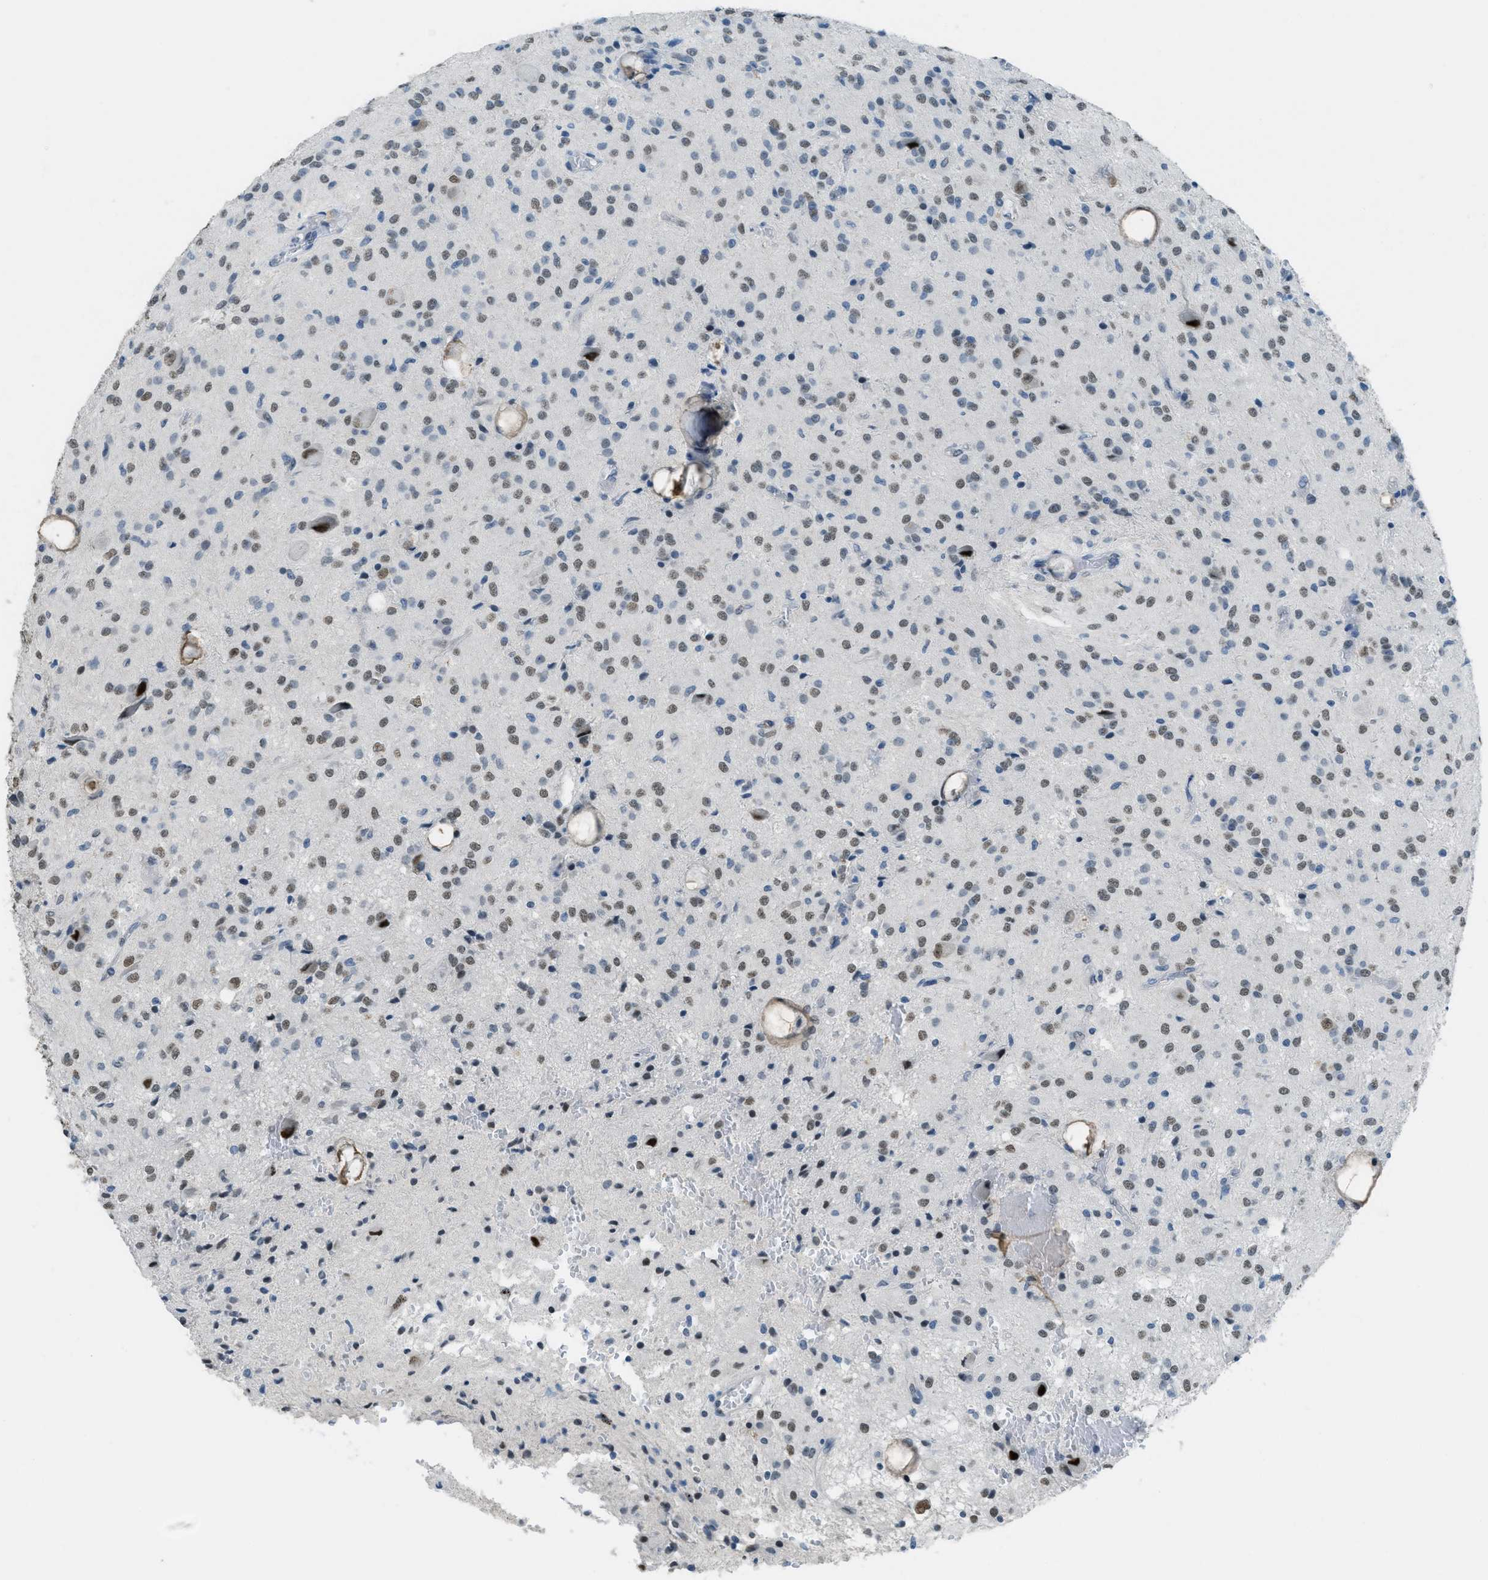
{"staining": {"intensity": "moderate", "quantity": ">75%", "location": "nuclear"}, "tissue": "glioma", "cell_type": "Tumor cells", "image_type": "cancer", "snomed": [{"axis": "morphology", "description": "Glioma, malignant, High grade"}, {"axis": "topography", "description": "Brain"}], "caption": "High-power microscopy captured an IHC image of glioma, revealing moderate nuclear expression in approximately >75% of tumor cells.", "gene": "TTC13", "patient": {"sex": "female", "age": 59}}